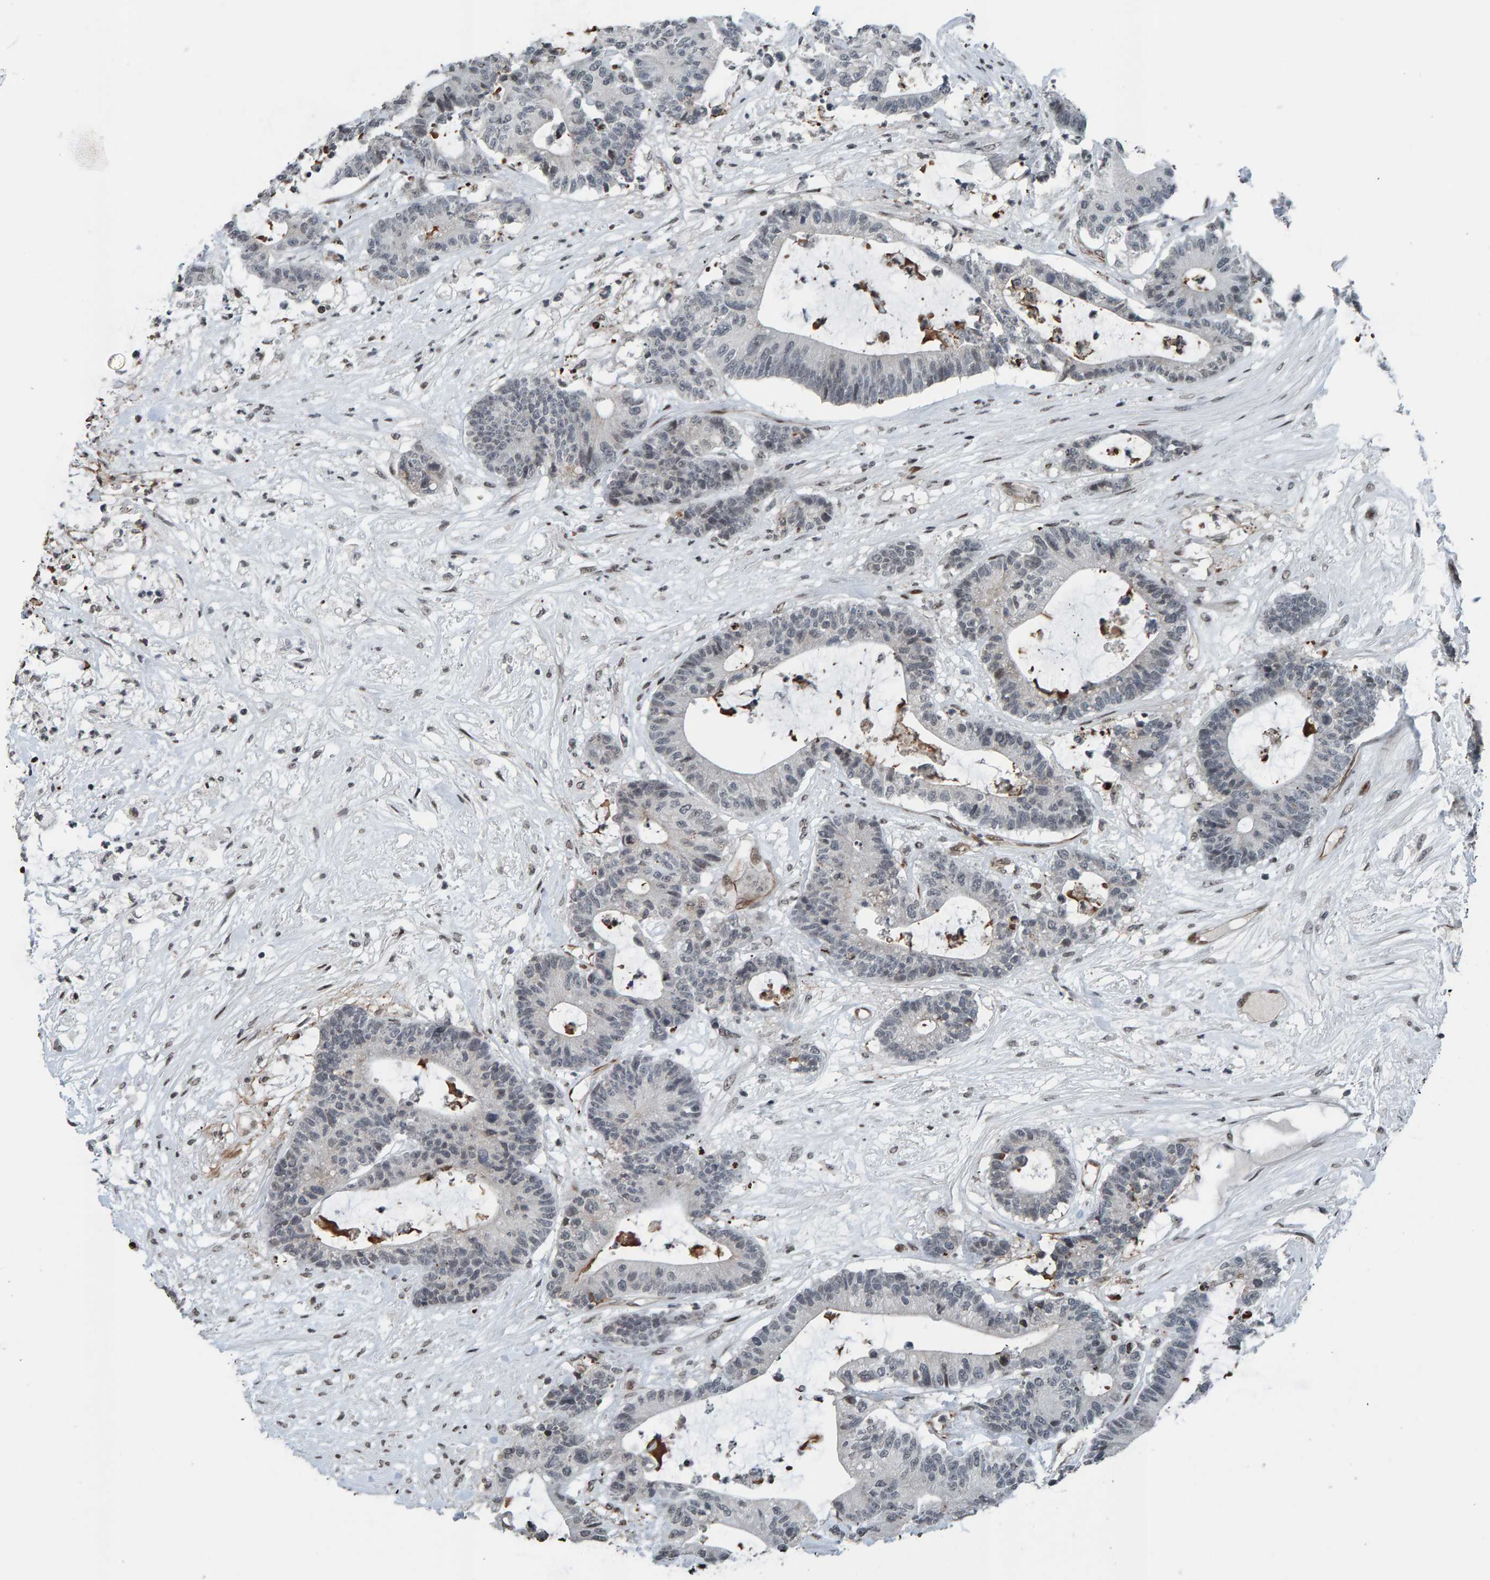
{"staining": {"intensity": "negative", "quantity": "none", "location": "none"}, "tissue": "colorectal cancer", "cell_type": "Tumor cells", "image_type": "cancer", "snomed": [{"axis": "morphology", "description": "Adenocarcinoma, NOS"}, {"axis": "topography", "description": "Colon"}], "caption": "An IHC image of colorectal cancer (adenocarcinoma) is shown. There is no staining in tumor cells of colorectal cancer (adenocarcinoma). Nuclei are stained in blue.", "gene": "ZNF366", "patient": {"sex": "female", "age": 84}}